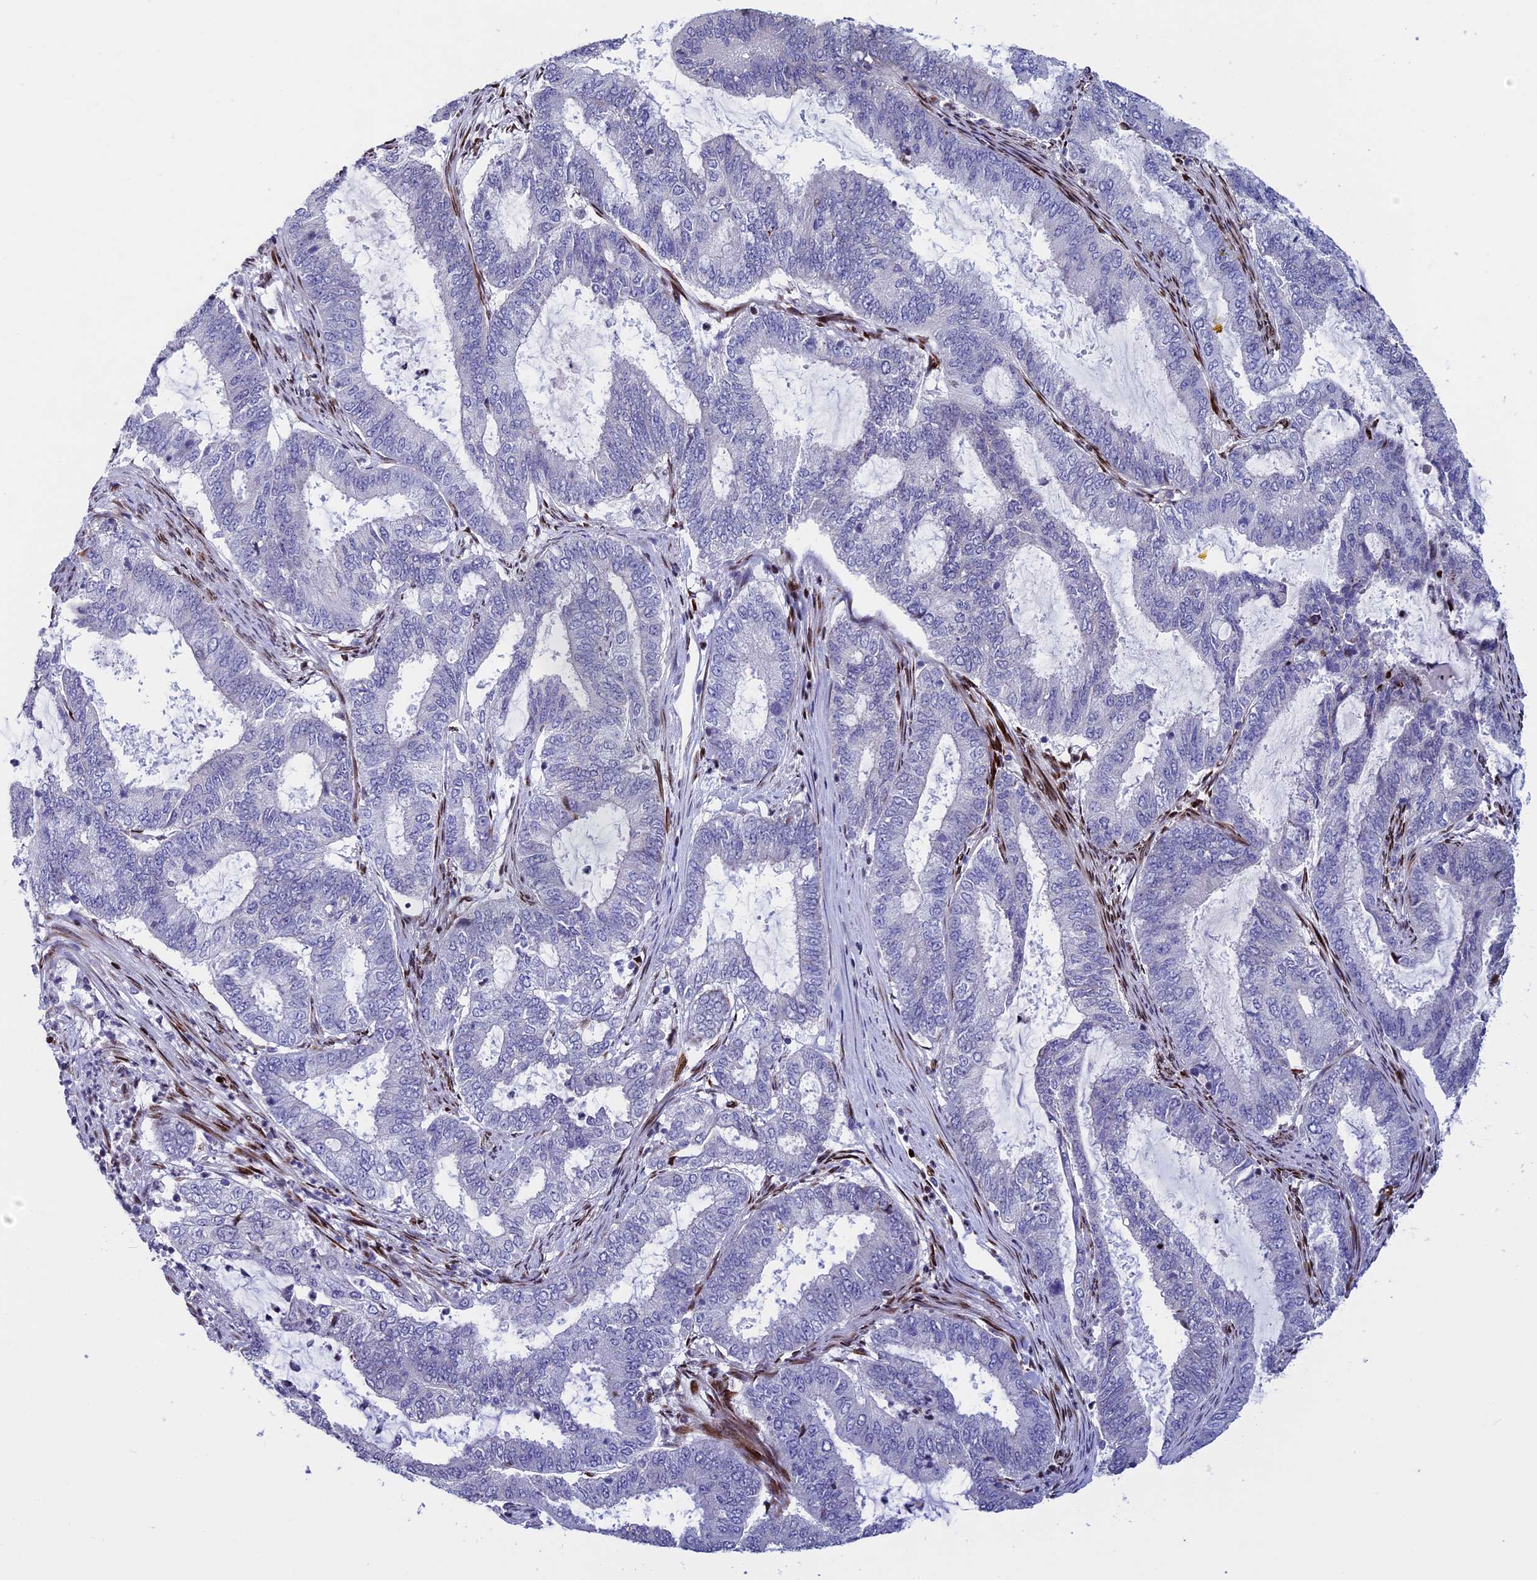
{"staining": {"intensity": "negative", "quantity": "none", "location": "none"}, "tissue": "endometrial cancer", "cell_type": "Tumor cells", "image_type": "cancer", "snomed": [{"axis": "morphology", "description": "Adenocarcinoma, NOS"}, {"axis": "topography", "description": "Endometrium"}], "caption": "The IHC photomicrograph has no significant expression in tumor cells of endometrial cancer (adenocarcinoma) tissue.", "gene": "BTBD3", "patient": {"sex": "female", "age": 51}}